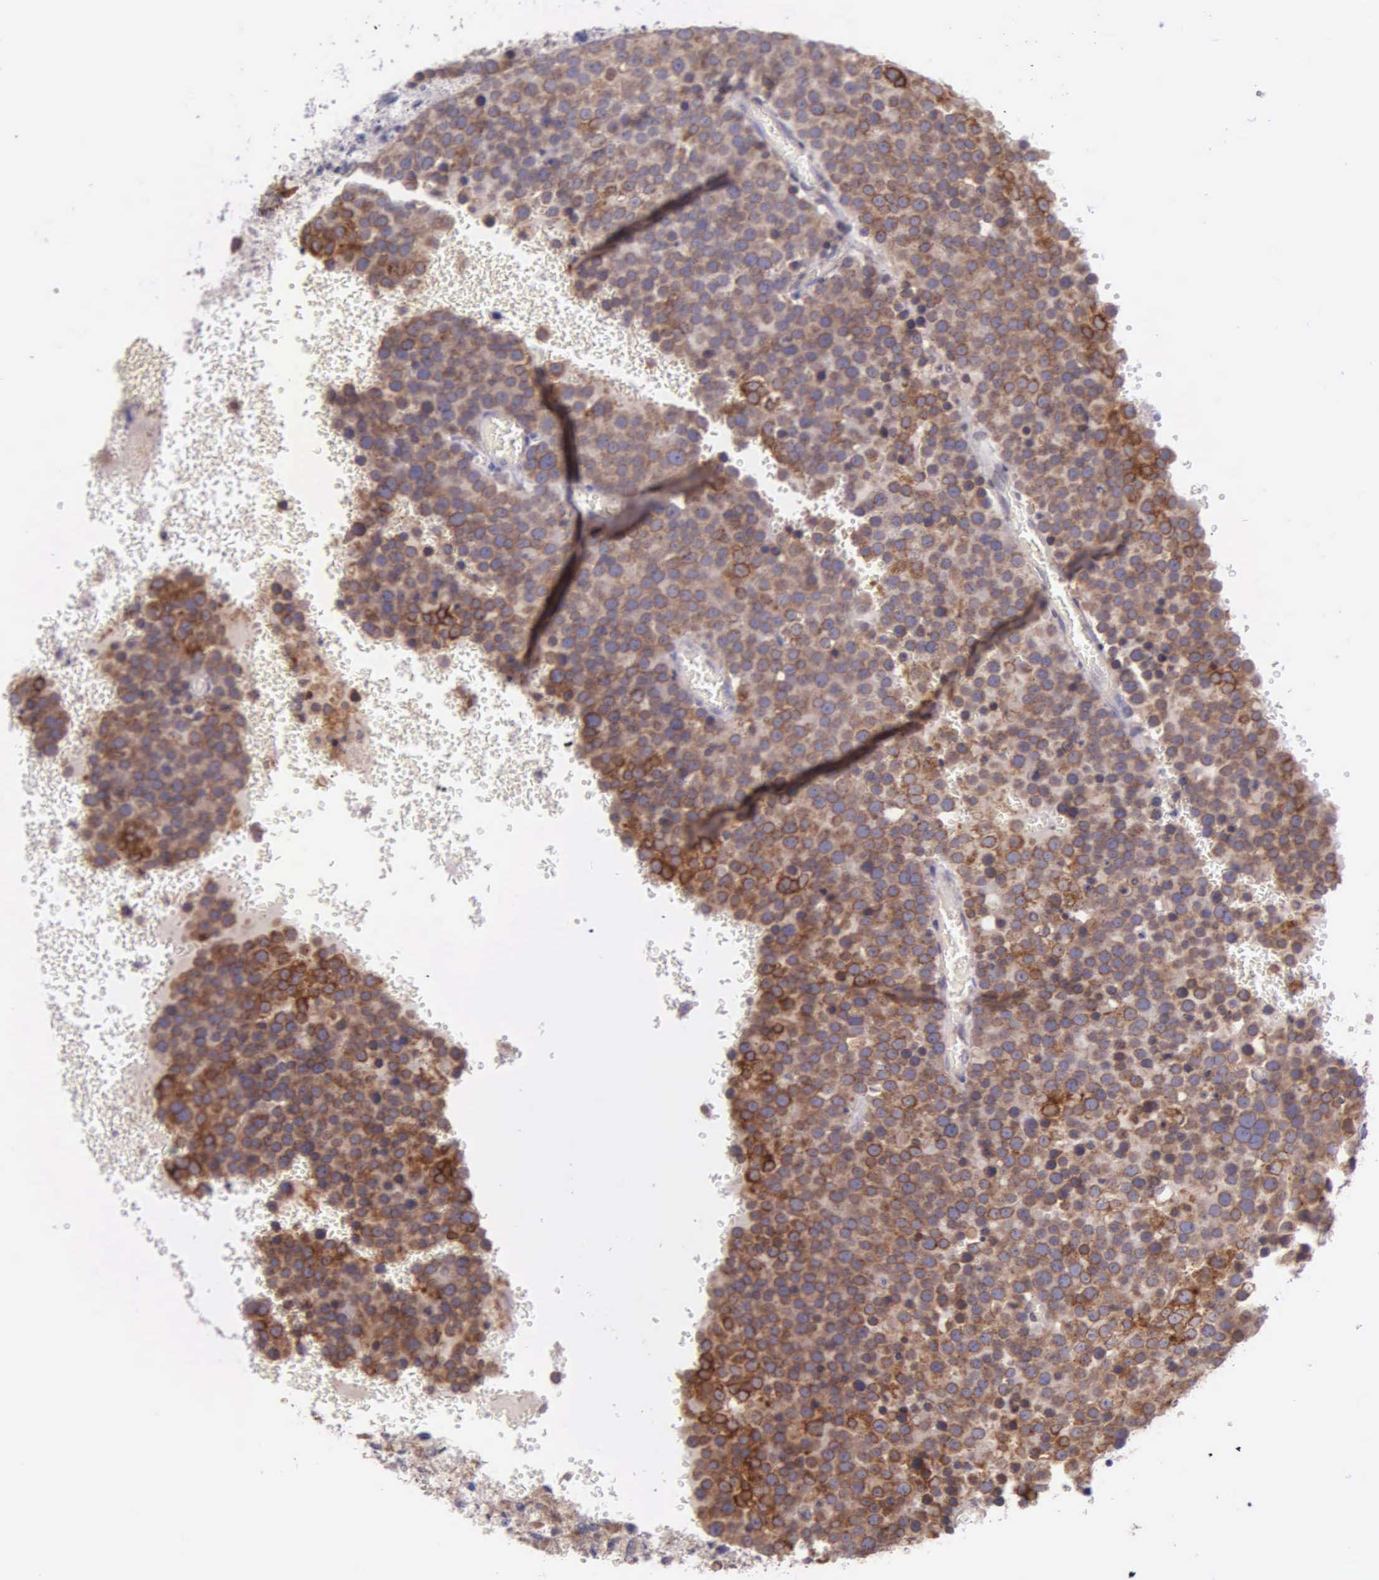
{"staining": {"intensity": "moderate", "quantity": ">75%", "location": "cytoplasmic/membranous"}, "tissue": "testis cancer", "cell_type": "Tumor cells", "image_type": "cancer", "snomed": [{"axis": "morphology", "description": "Seminoma, NOS"}, {"axis": "topography", "description": "Testis"}], "caption": "Immunohistochemistry (IHC) micrograph of seminoma (testis) stained for a protein (brown), which displays medium levels of moderate cytoplasmic/membranous staining in about >75% of tumor cells.", "gene": "NSDHL", "patient": {"sex": "male", "age": 71}}